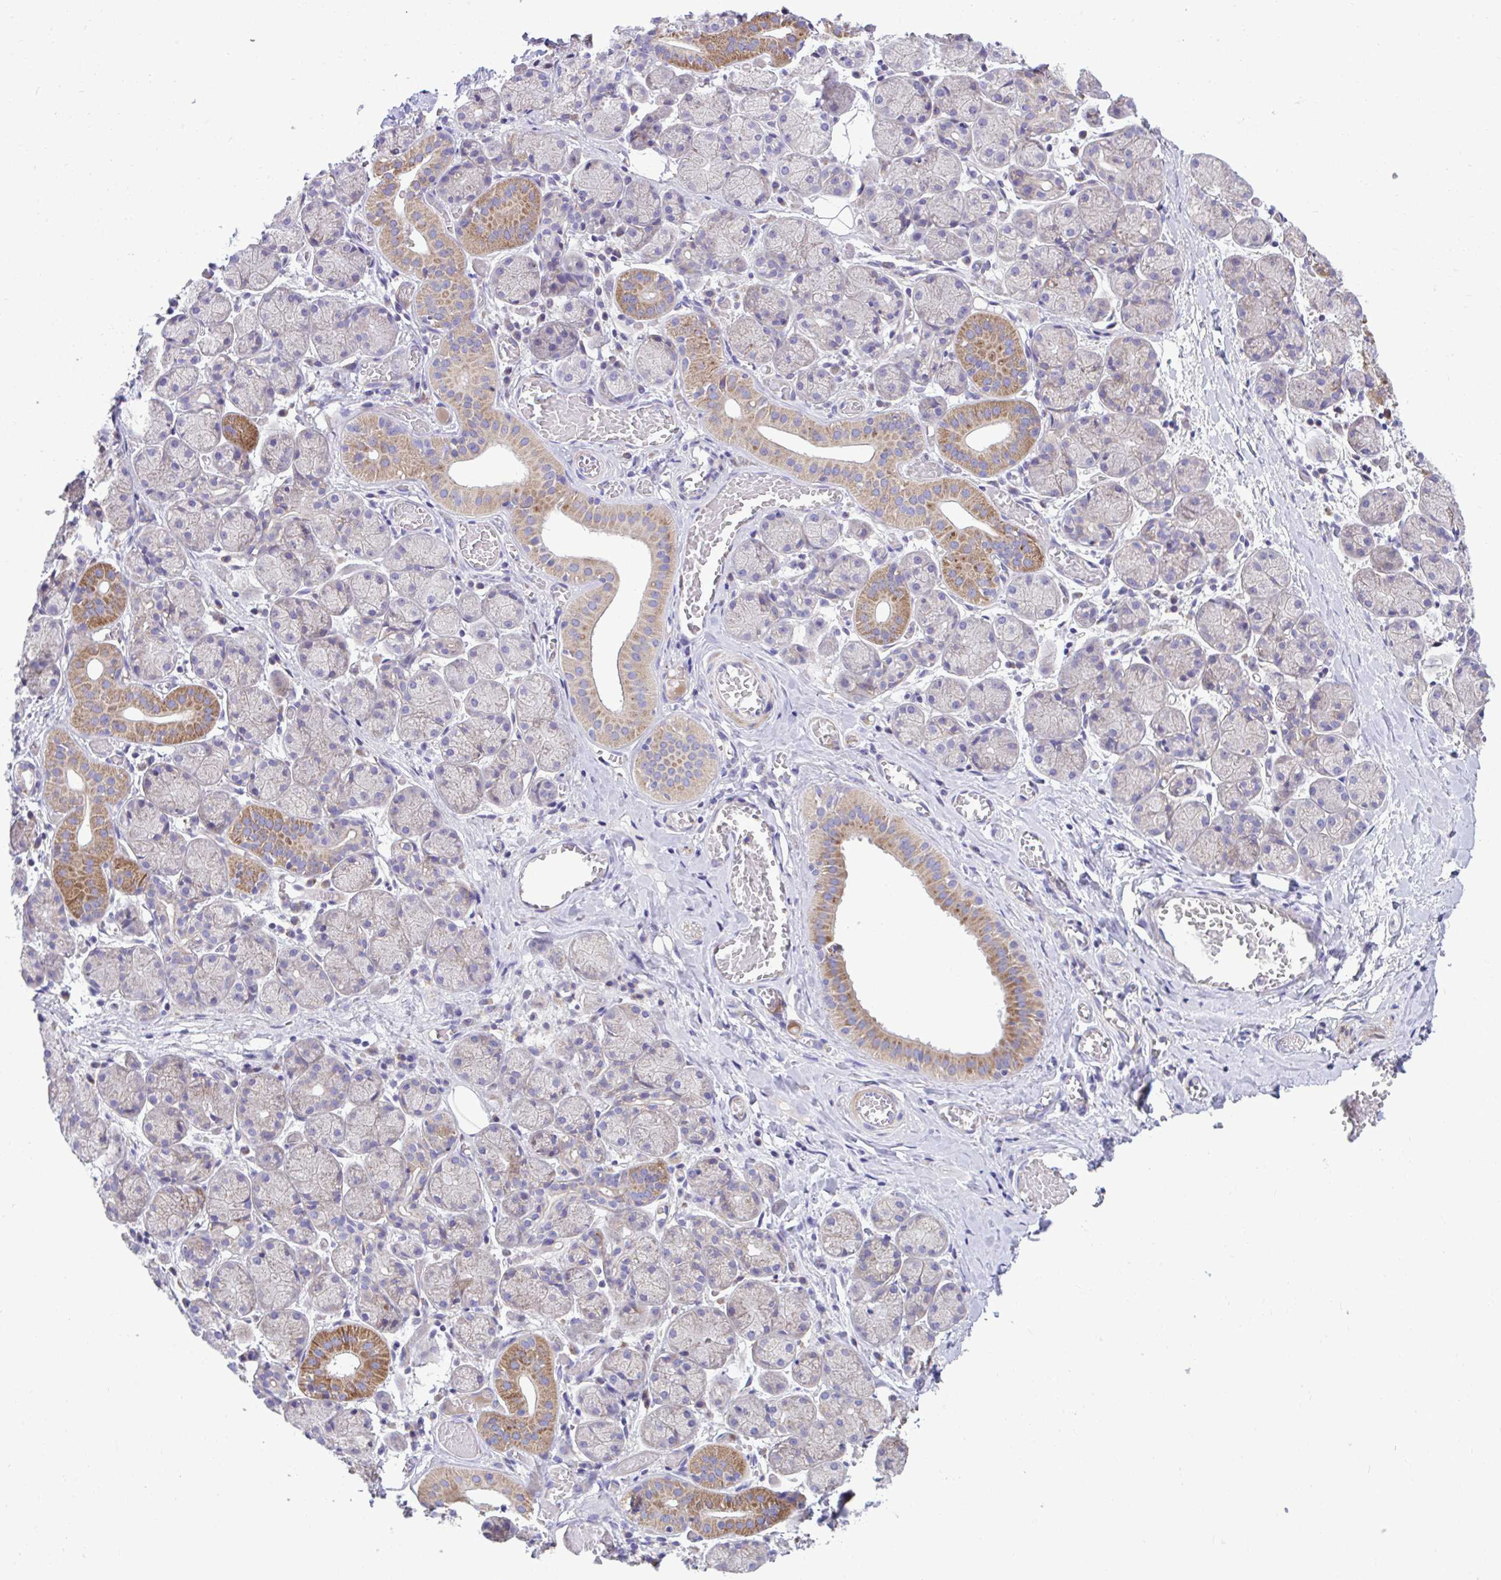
{"staining": {"intensity": "moderate", "quantity": "<25%", "location": "cytoplasmic/membranous"}, "tissue": "salivary gland", "cell_type": "Glandular cells", "image_type": "normal", "snomed": [{"axis": "morphology", "description": "Normal tissue, NOS"}, {"axis": "topography", "description": "Salivary gland"}], "caption": "Protein analysis of unremarkable salivary gland demonstrates moderate cytoplasmic/membranous positivity in about <25% of glandular cells.", "gene": "MRPS16", "patient": {"sex": "female", "age": 24}}